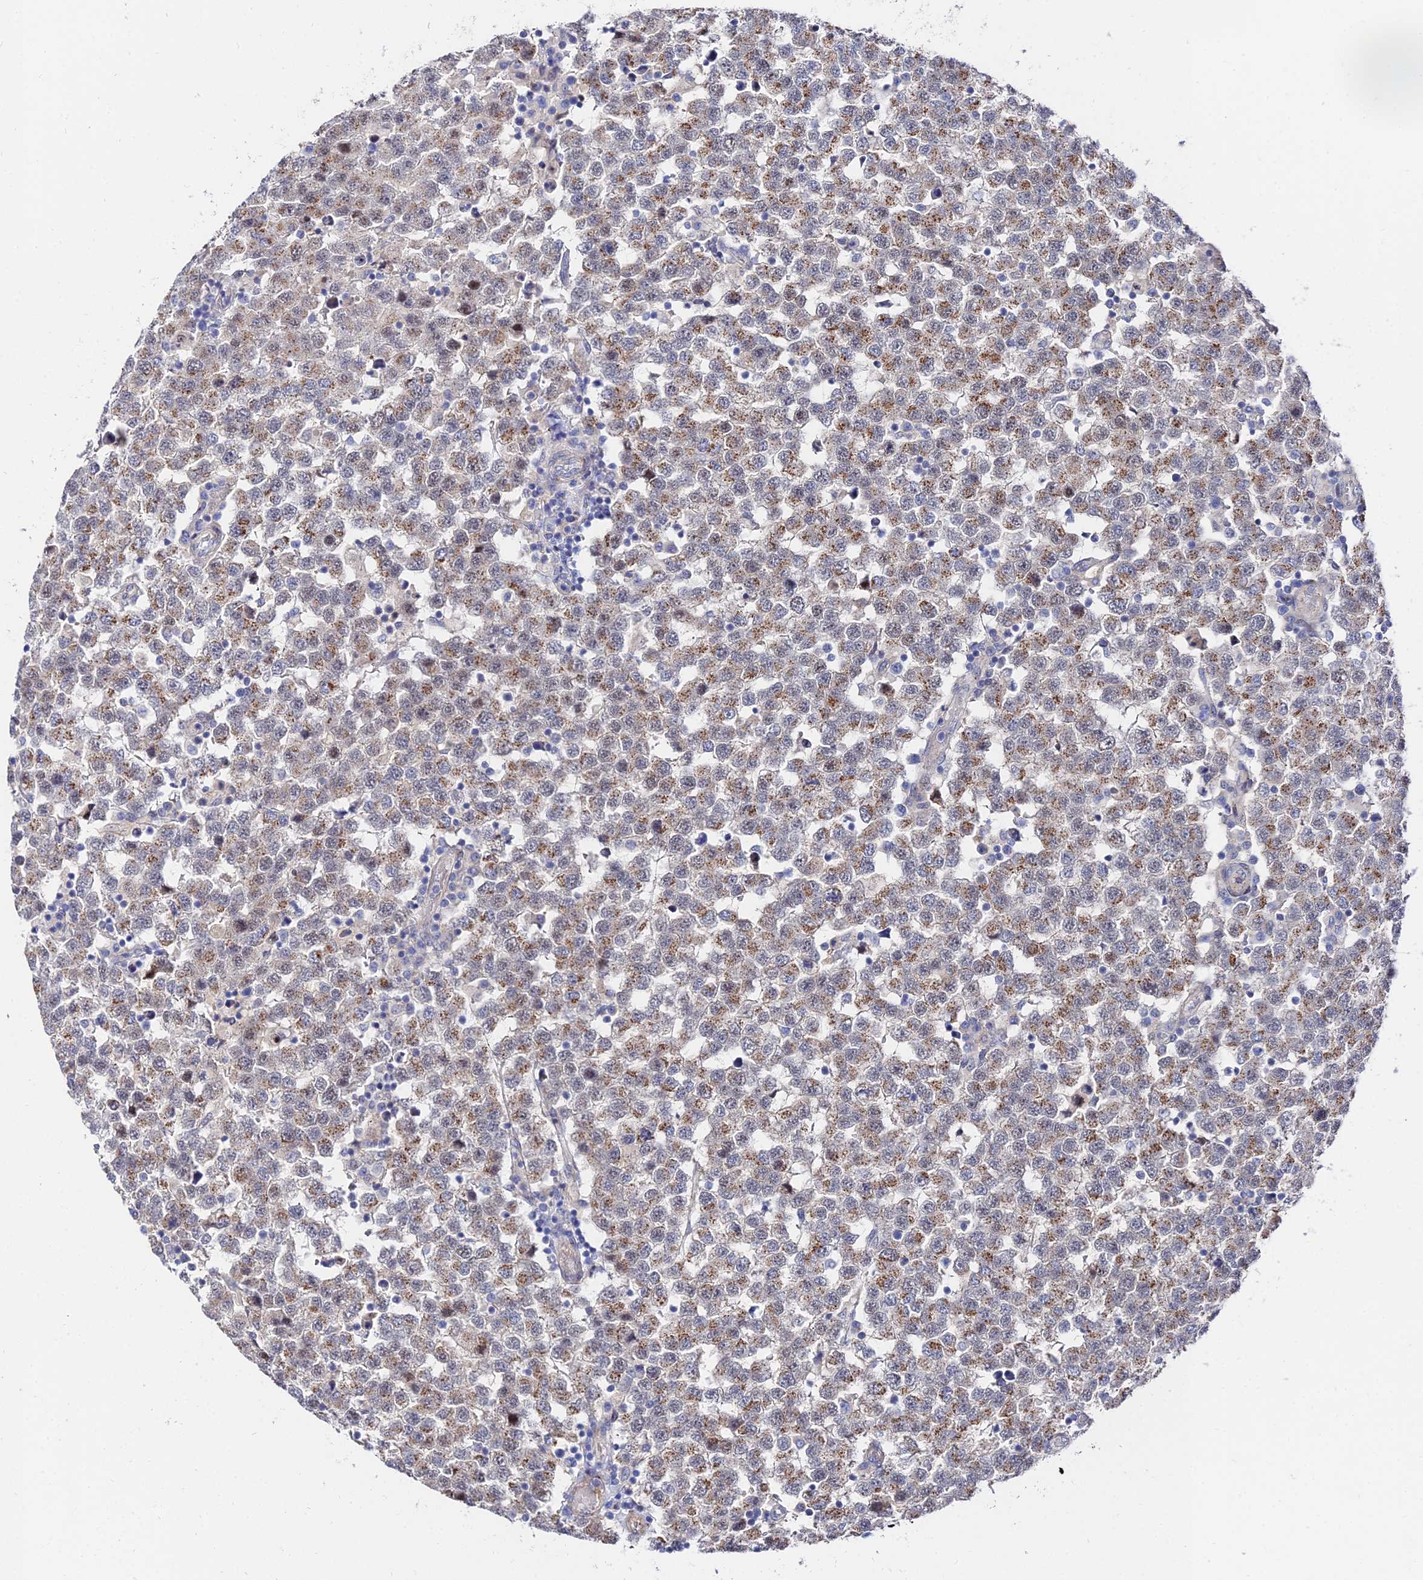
{"staining": {"intensity": "moderate", "quantity": ">75%", "location": "cytoplasmic/membranous"}, "tissue": "testis cancer", "cell_type": "Tumor cells", "image_type": "cancer", "snomed": [{"axis": "morphology", "description": "Seminoma, NOS"}, {"axis": "topography", "description": "Testis"}], "caption": "Brown immunohistochemical staining in human testis cancer (seminoma) shows moderate cytoplasmic/membranous expression in about >75% of tumor cells.", "gene": "BORCS8", "patient": {"sex": "male", "age": 34}}